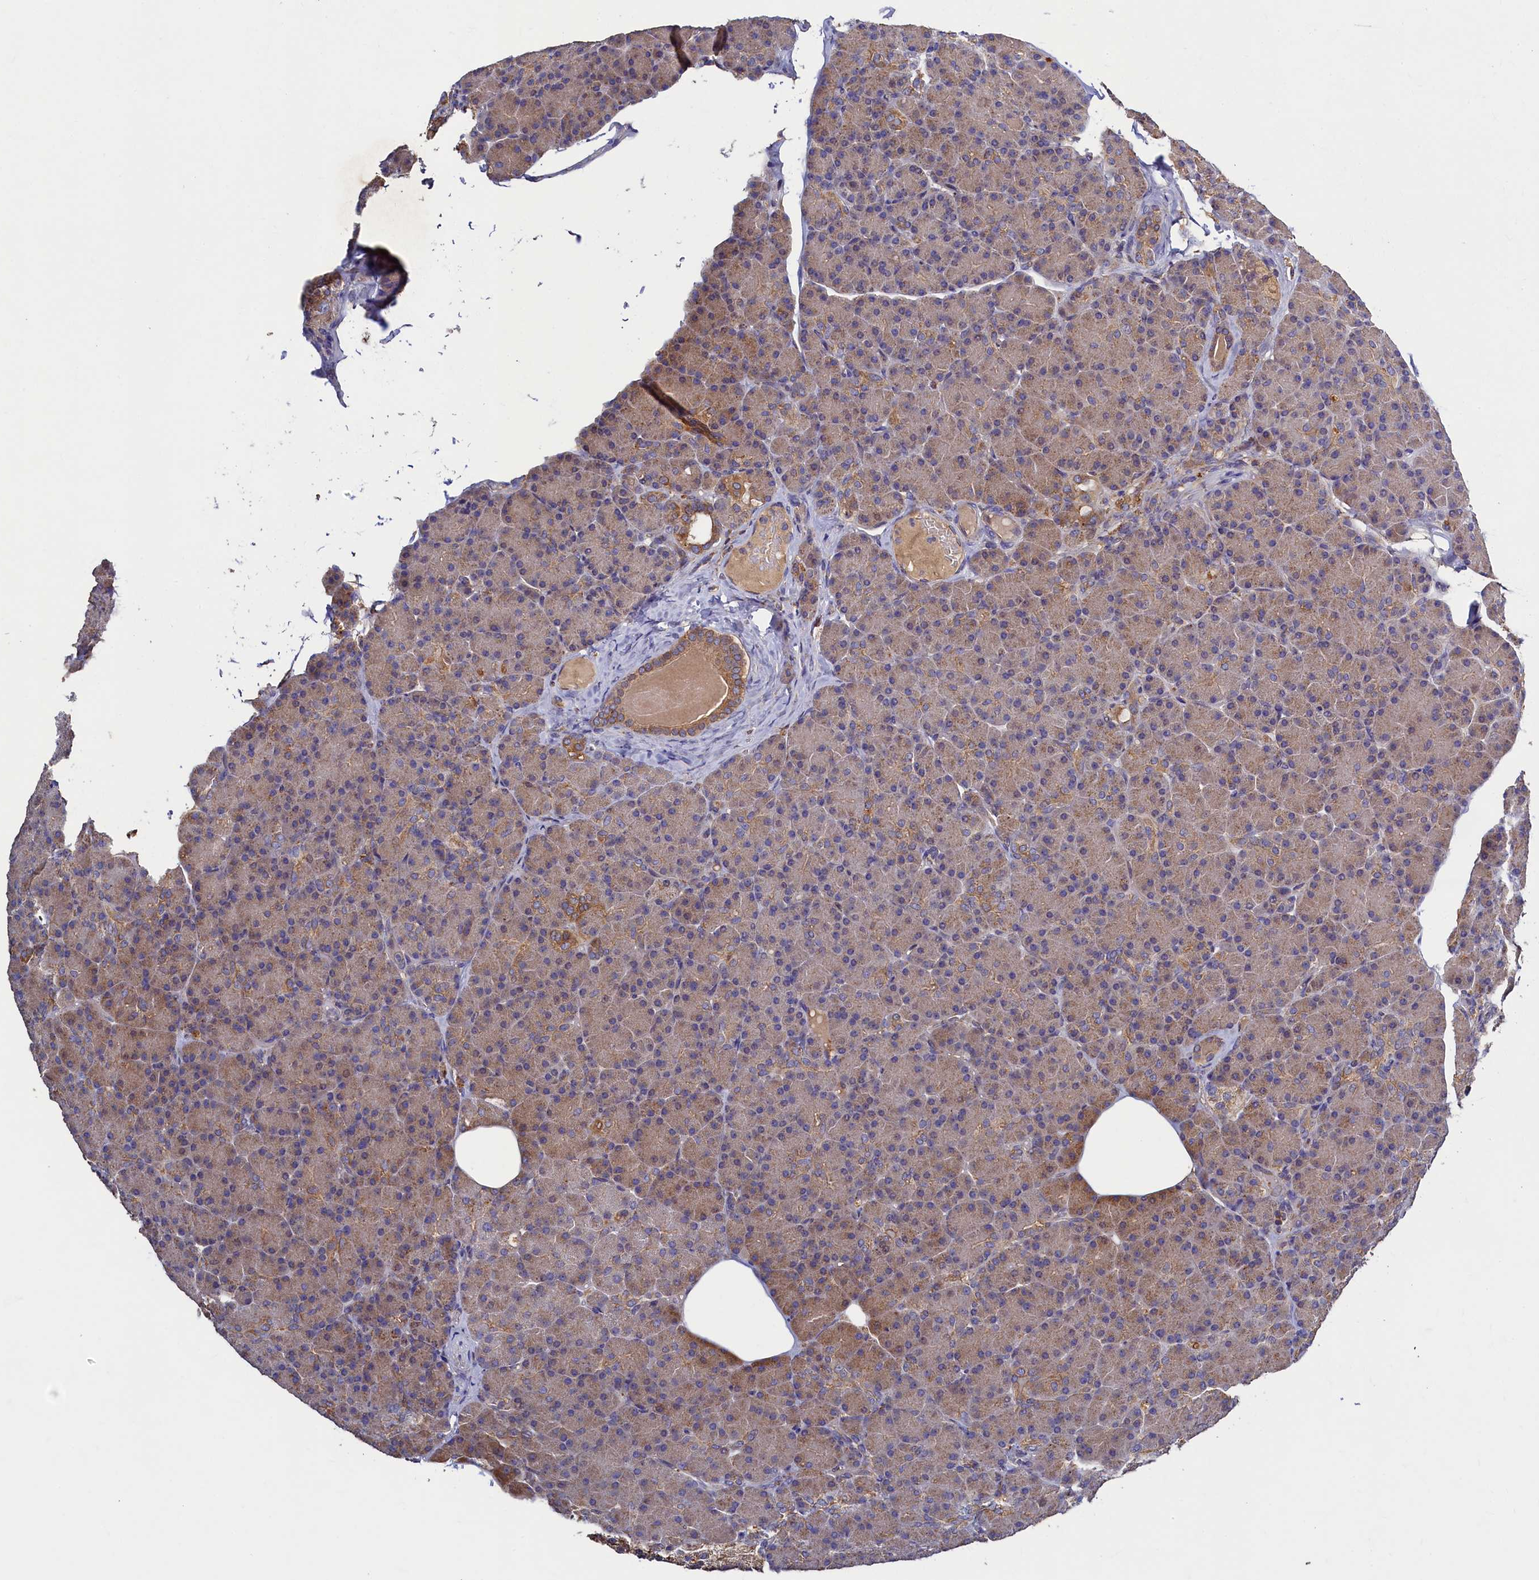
{"staining": {"intensity": "moderate", "quantity": "25%-75%", "location": "cytoplasmic/membranous"}, "tissue": "pancreas", "cell_type": "Exocrine glandular cells", "image_type": "normal", "snomed": [{"axis": "morphology", "description": "Normal tissue, NOS"}, {"axis": "topography", "description": "Pancreas"}], "caption": "Immunohistochemistry (IHC) (DAB) staining of benign human pancreas reveals moderate cytoplasmic/membranous protein expression in about 25%-75% of exocrine glandular cells.", "gene": "TK2", "patient": {"sex": "female", "age": 43}}